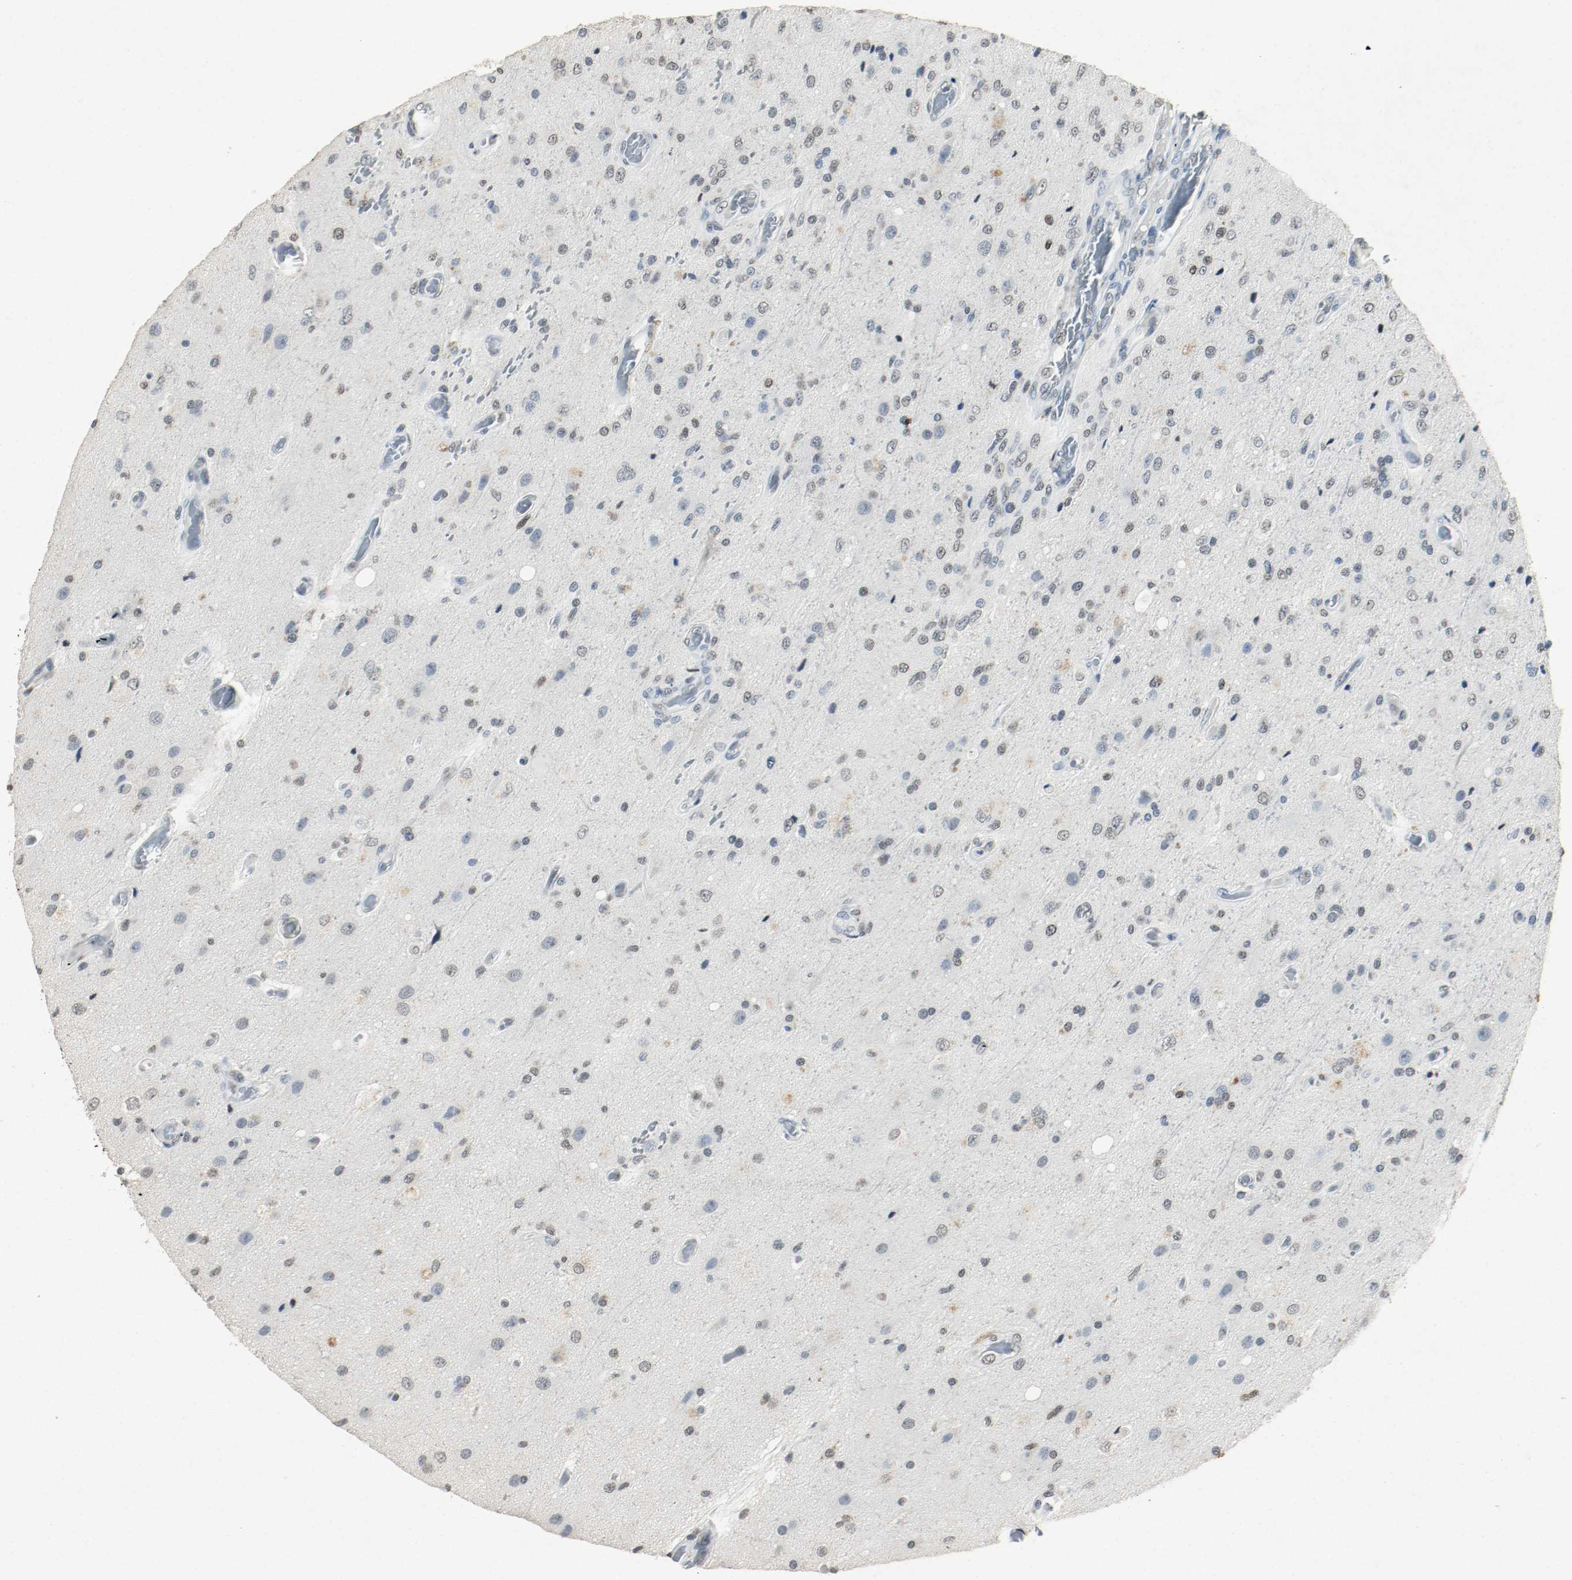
{"staining": {"intensity": "weak", "quantity": "25%-75%", "location": "nuclear"}, "tissue": "glioma", "cell_type": "Tumor cells", "image_type": "cancer", "snomed": [{"axis": "morphology", "description": "Normal tissue, NOS"}, {"axis": "morphology", "description": "Glioma, malignant, High grade"}, {"axis": "topography", "description": "Cerebral cortex"}], "caption": "This image exhibits malignant glioma (high-grade) stained with IHC to label a protein in brown. The nuclear of tumor cells show weak positivity for the protein. Nuclei are counter-stained blue.", "gene": "DNMT1", "patient": {"sex": "male", "age": 77}}